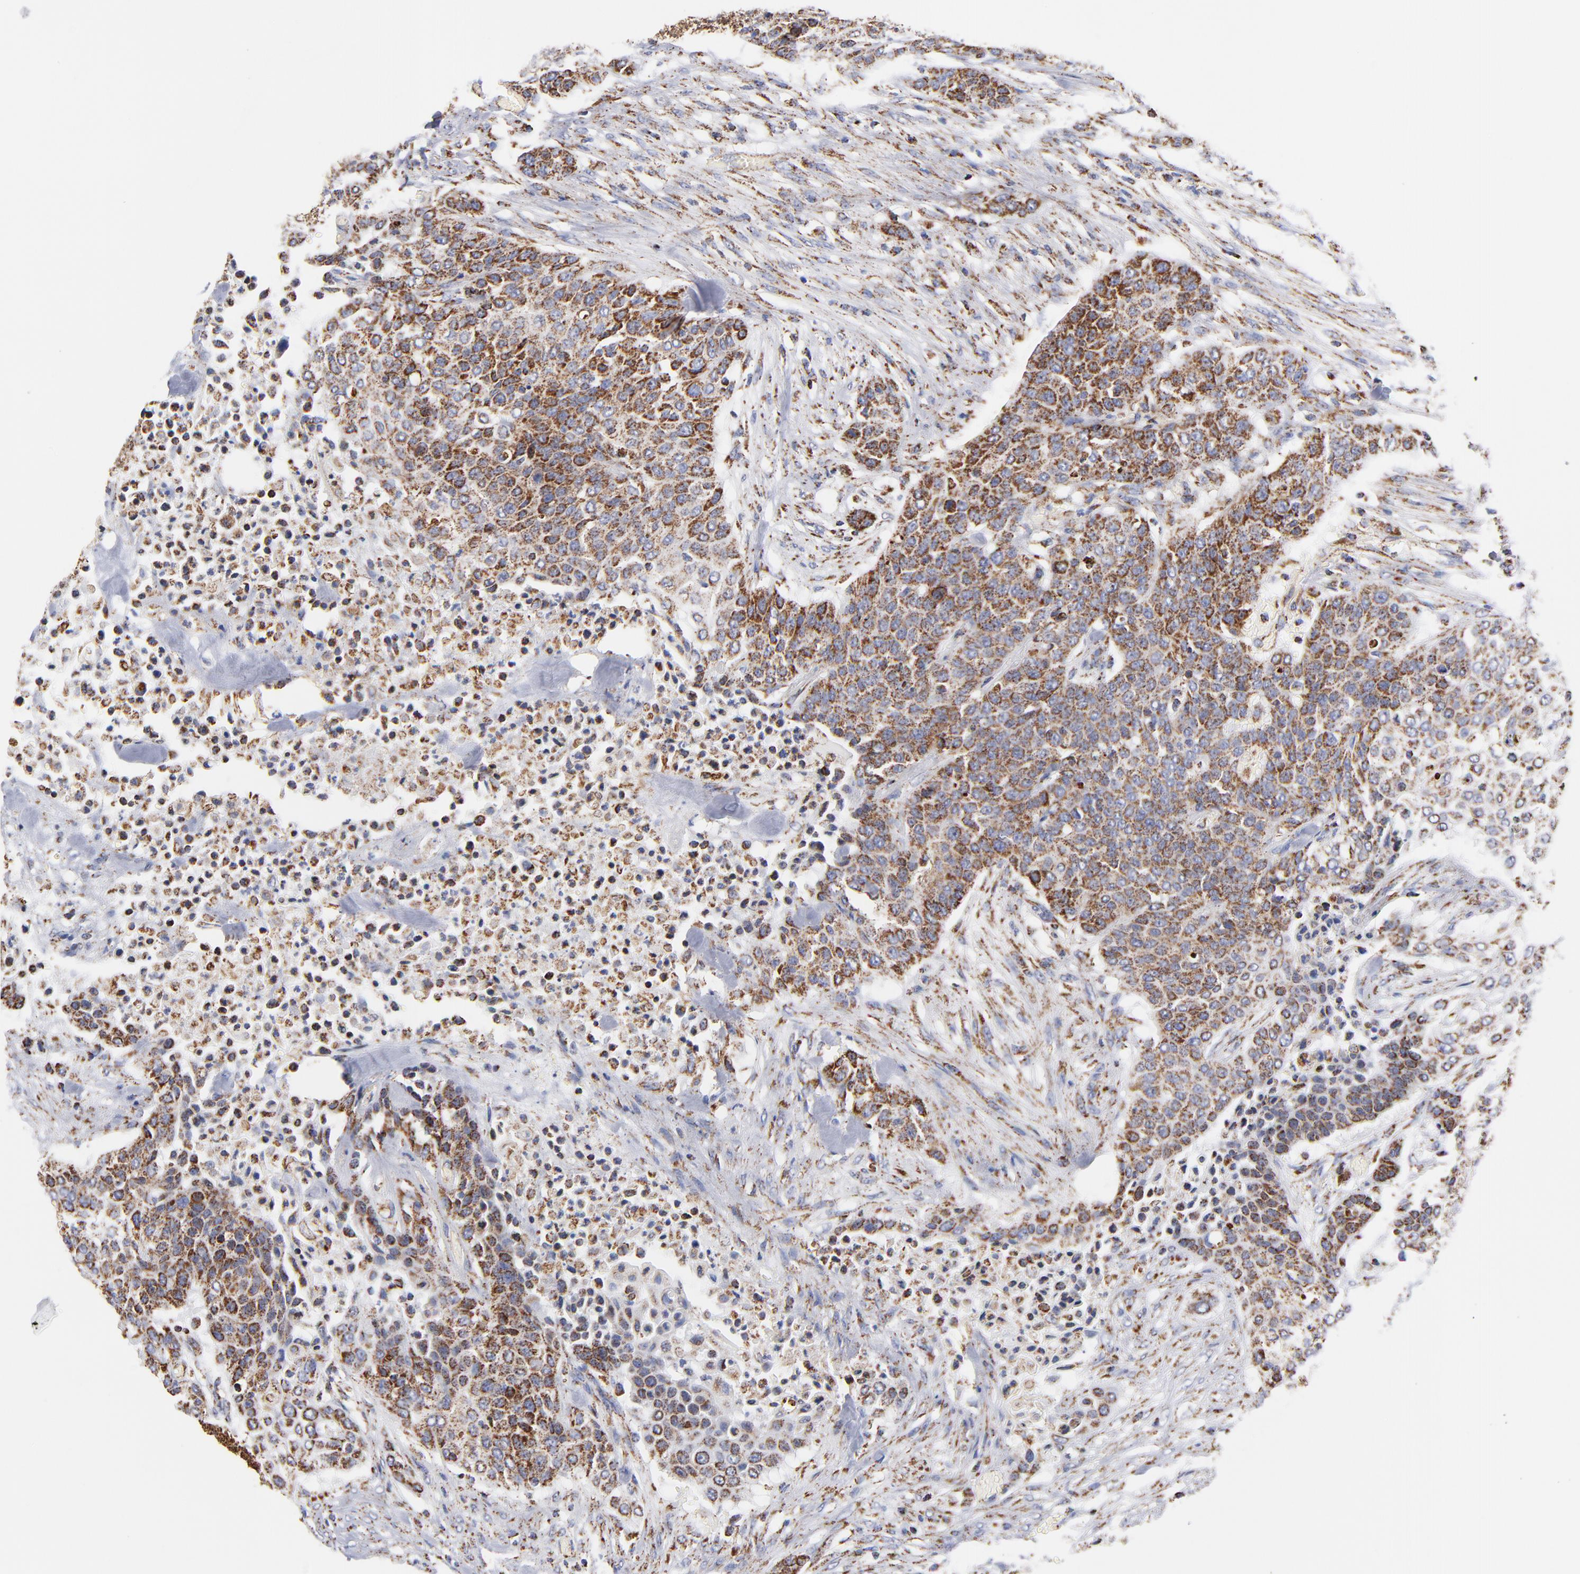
{"staining": {"intensity": "strong", "quantity": ">75%", "location": "cytoplasmic/membranous"}, "tissue": "urothelial cancer", "cell_type": "Tumor cells", "image_type": "cancer", "snomed": [{"axis": "morphology", "description": "Urothelial carcinoma, High grade"}, {"axis": "topography", "description": "Urinary bladder"}], "caption": "Protein expression analysis of human urothelial cancer reveals strong cytoplasmic/membranous staining in approximately >75% of tumor cells. (Stains: DAB in brown, nuclei in blue, Microscopy: brightfield microscopy at high magnification).", "gene": "PHB1", "patient": {"sex": "male", "age": 74}}